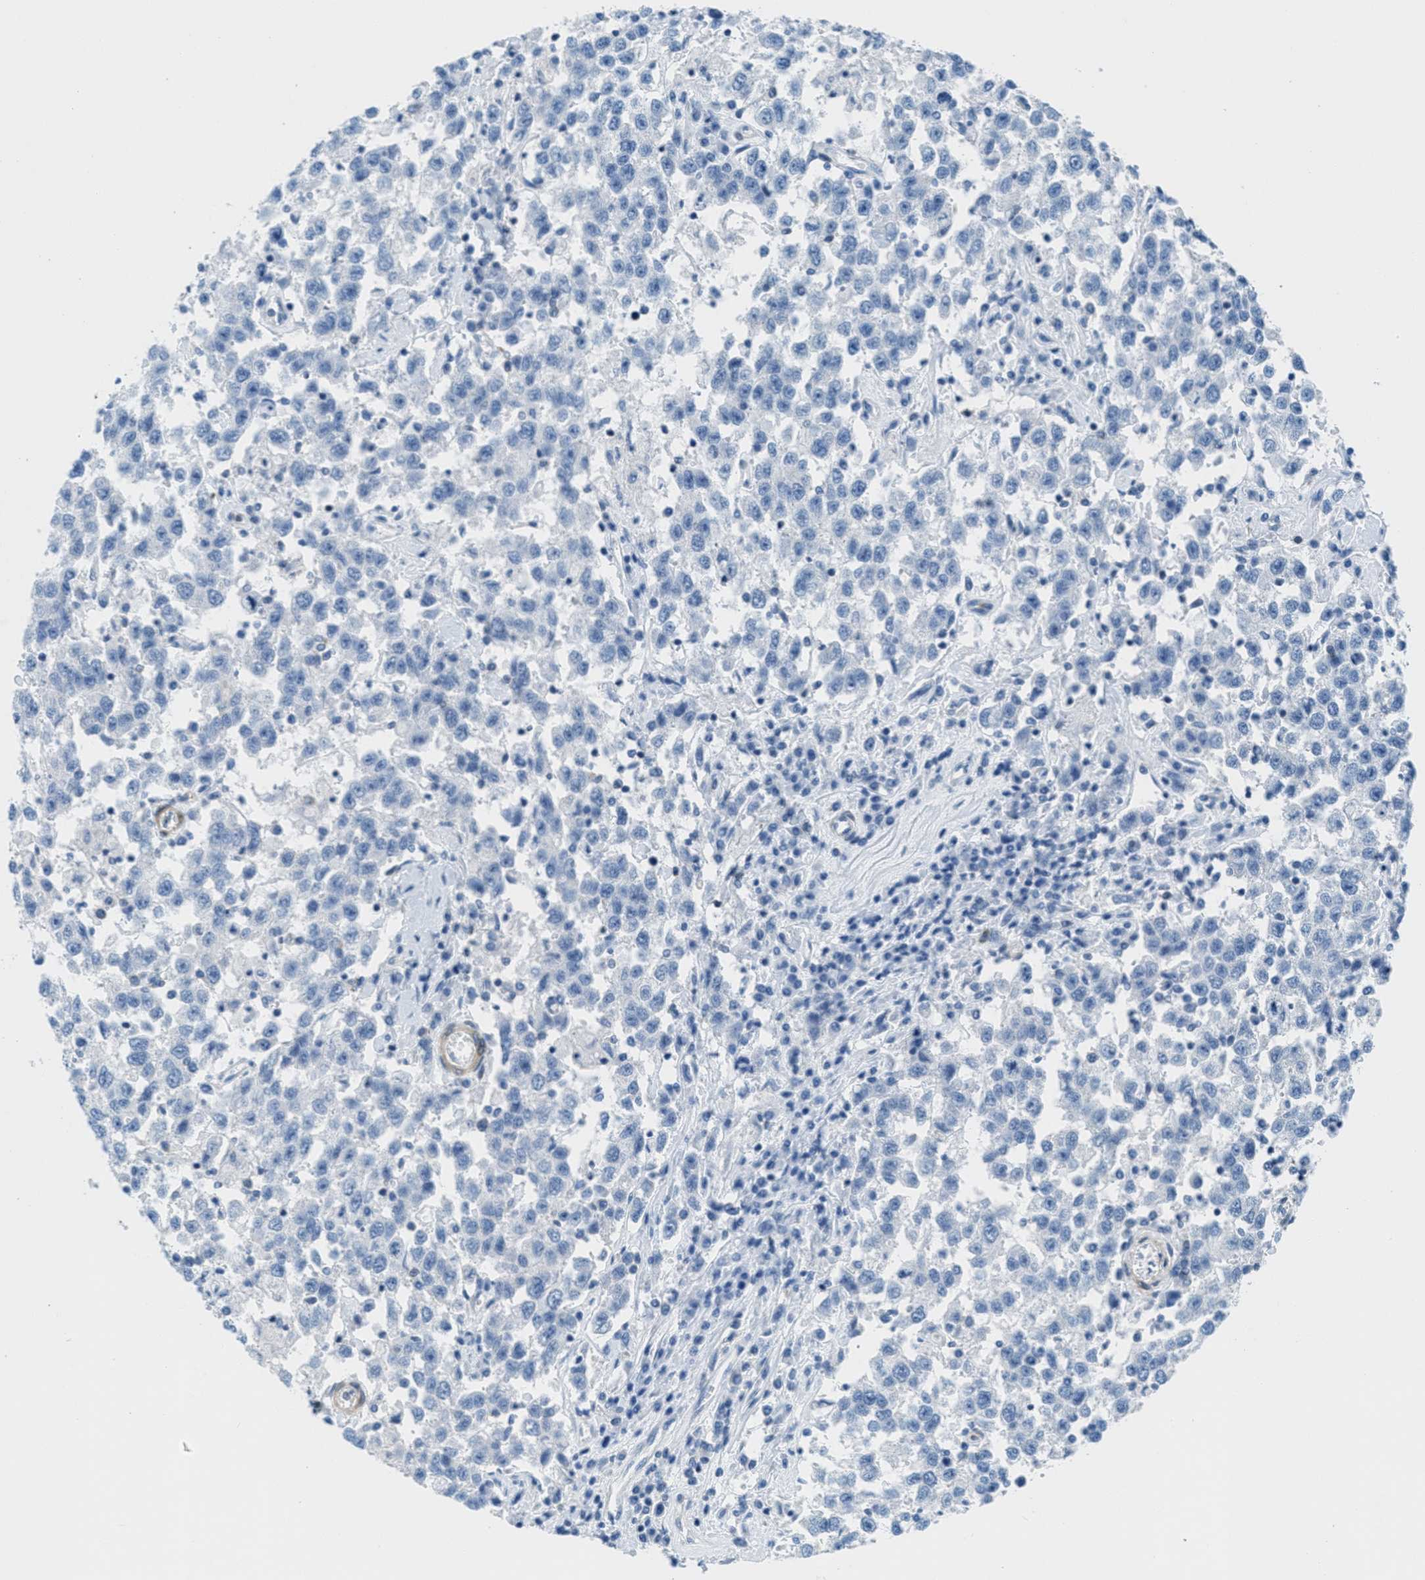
{"staining": {"intensity": "negative", "quantity": "none", "location": "none"}, "tissue": "testis cancer", "cell_type": "Tumor cells", "image_type": "cancer", "snomed": [{"axis": "morphology", "description": "Seminoma, NOS"}, {"axis": "topography", "description": "Testis"}], "caption": "The immunohistochemistry (IHC) photomicrograph has no significant staining in tumor cells of testis seminoma tissue. (DAB IHC with hematoxylin counter stain).", "gene": "MAPRE2", "patient": {"sex": "male", "age": 41}}